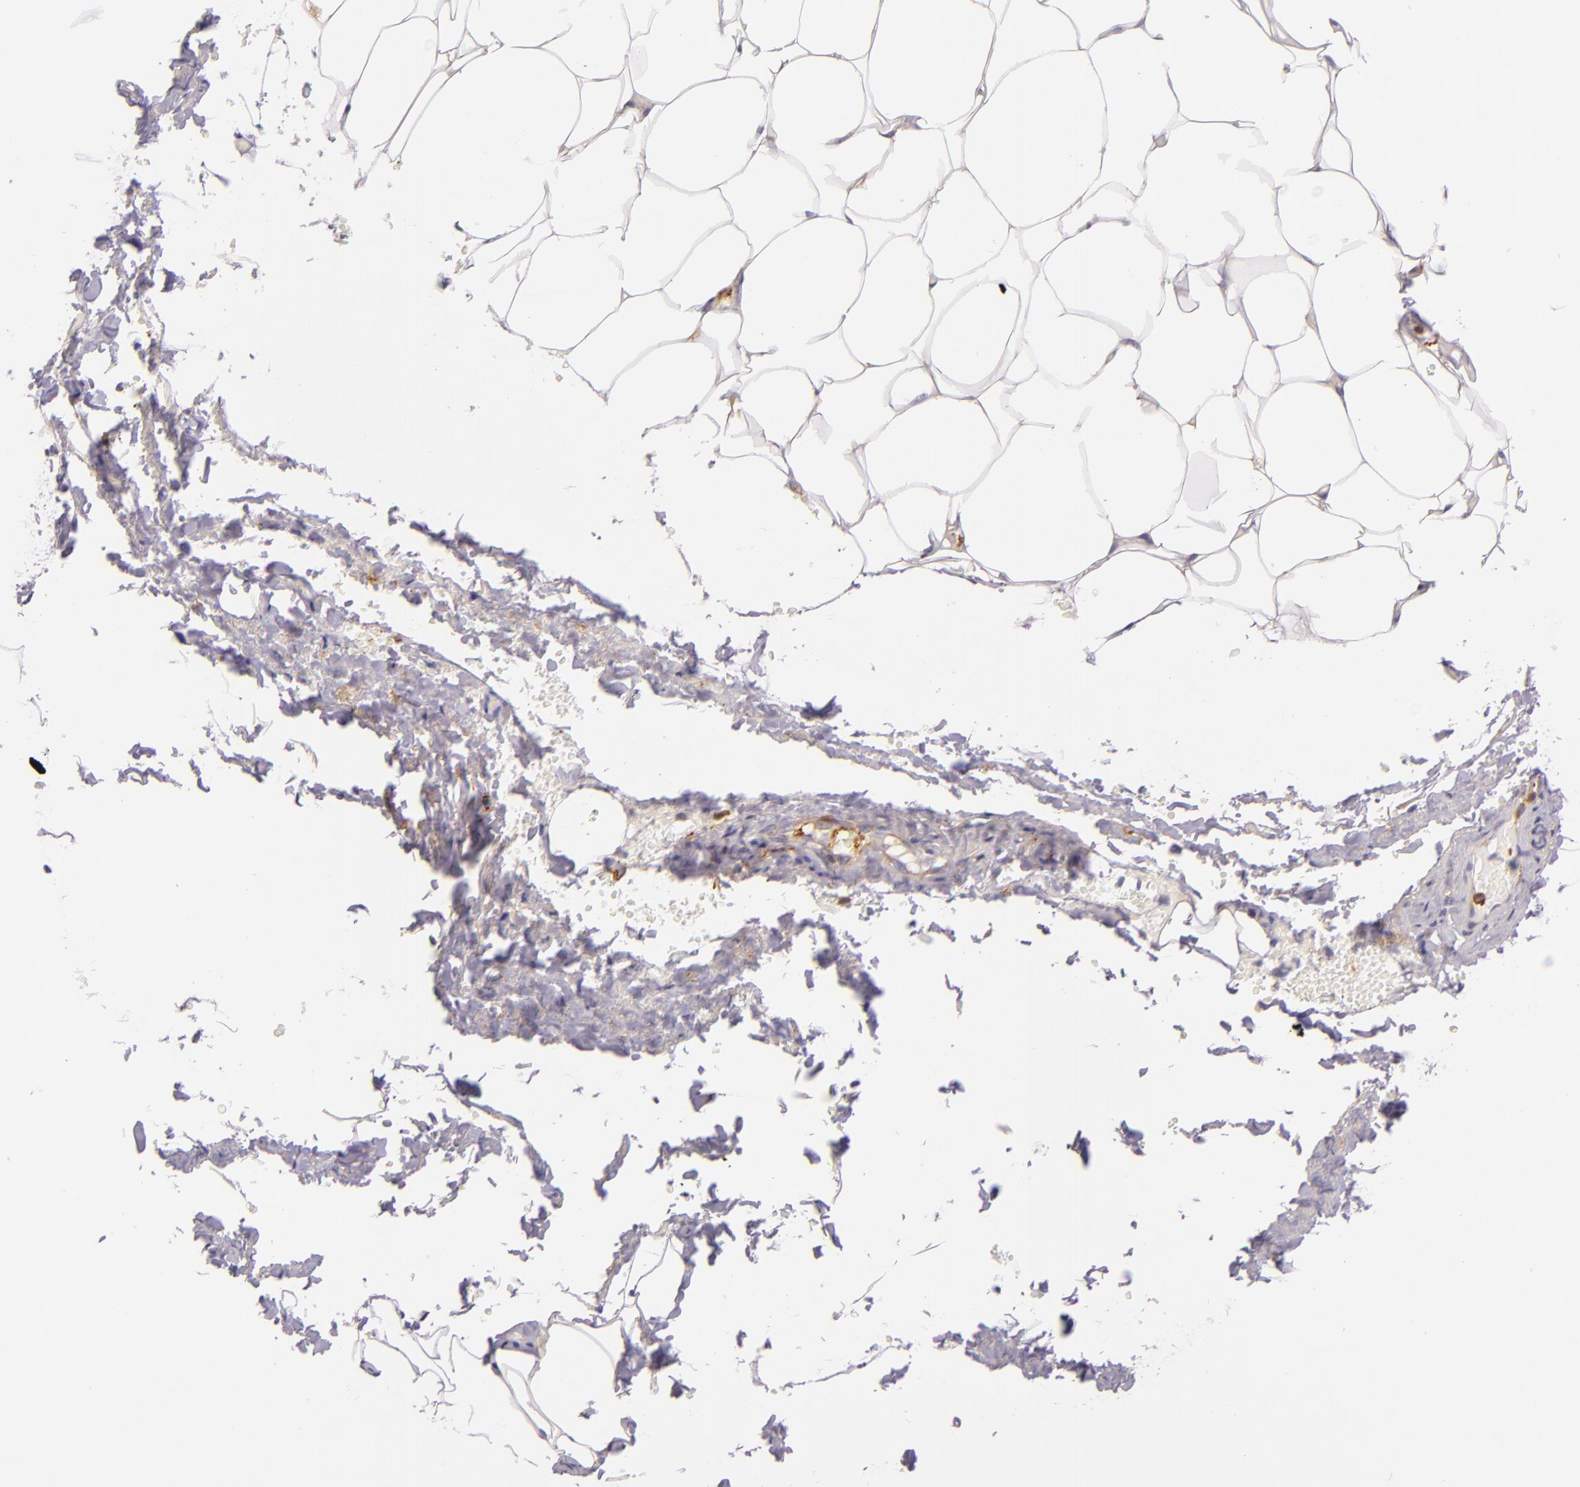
{"staining": {"intensity": "negative", "quantity": "none", "location": "none"}, "tissue": "adipose tissue", "cell_type": "Adipocytes", "image_type": "normal", "snomed": [{"axis": "morphology", "description": "Normal tissue, NOS"}, {"axis": "topography", "description": "Soft tissue"}, {"axis": "topography", "description": "Peripheral nerve tissue"}], "caption": "This is a image of immunohistochemistry staining of unremarkable adipose tissue, which shows no staining in adipocytes.", "gene": "TLN1", "patient": {"sex": "female", "age": 68}}